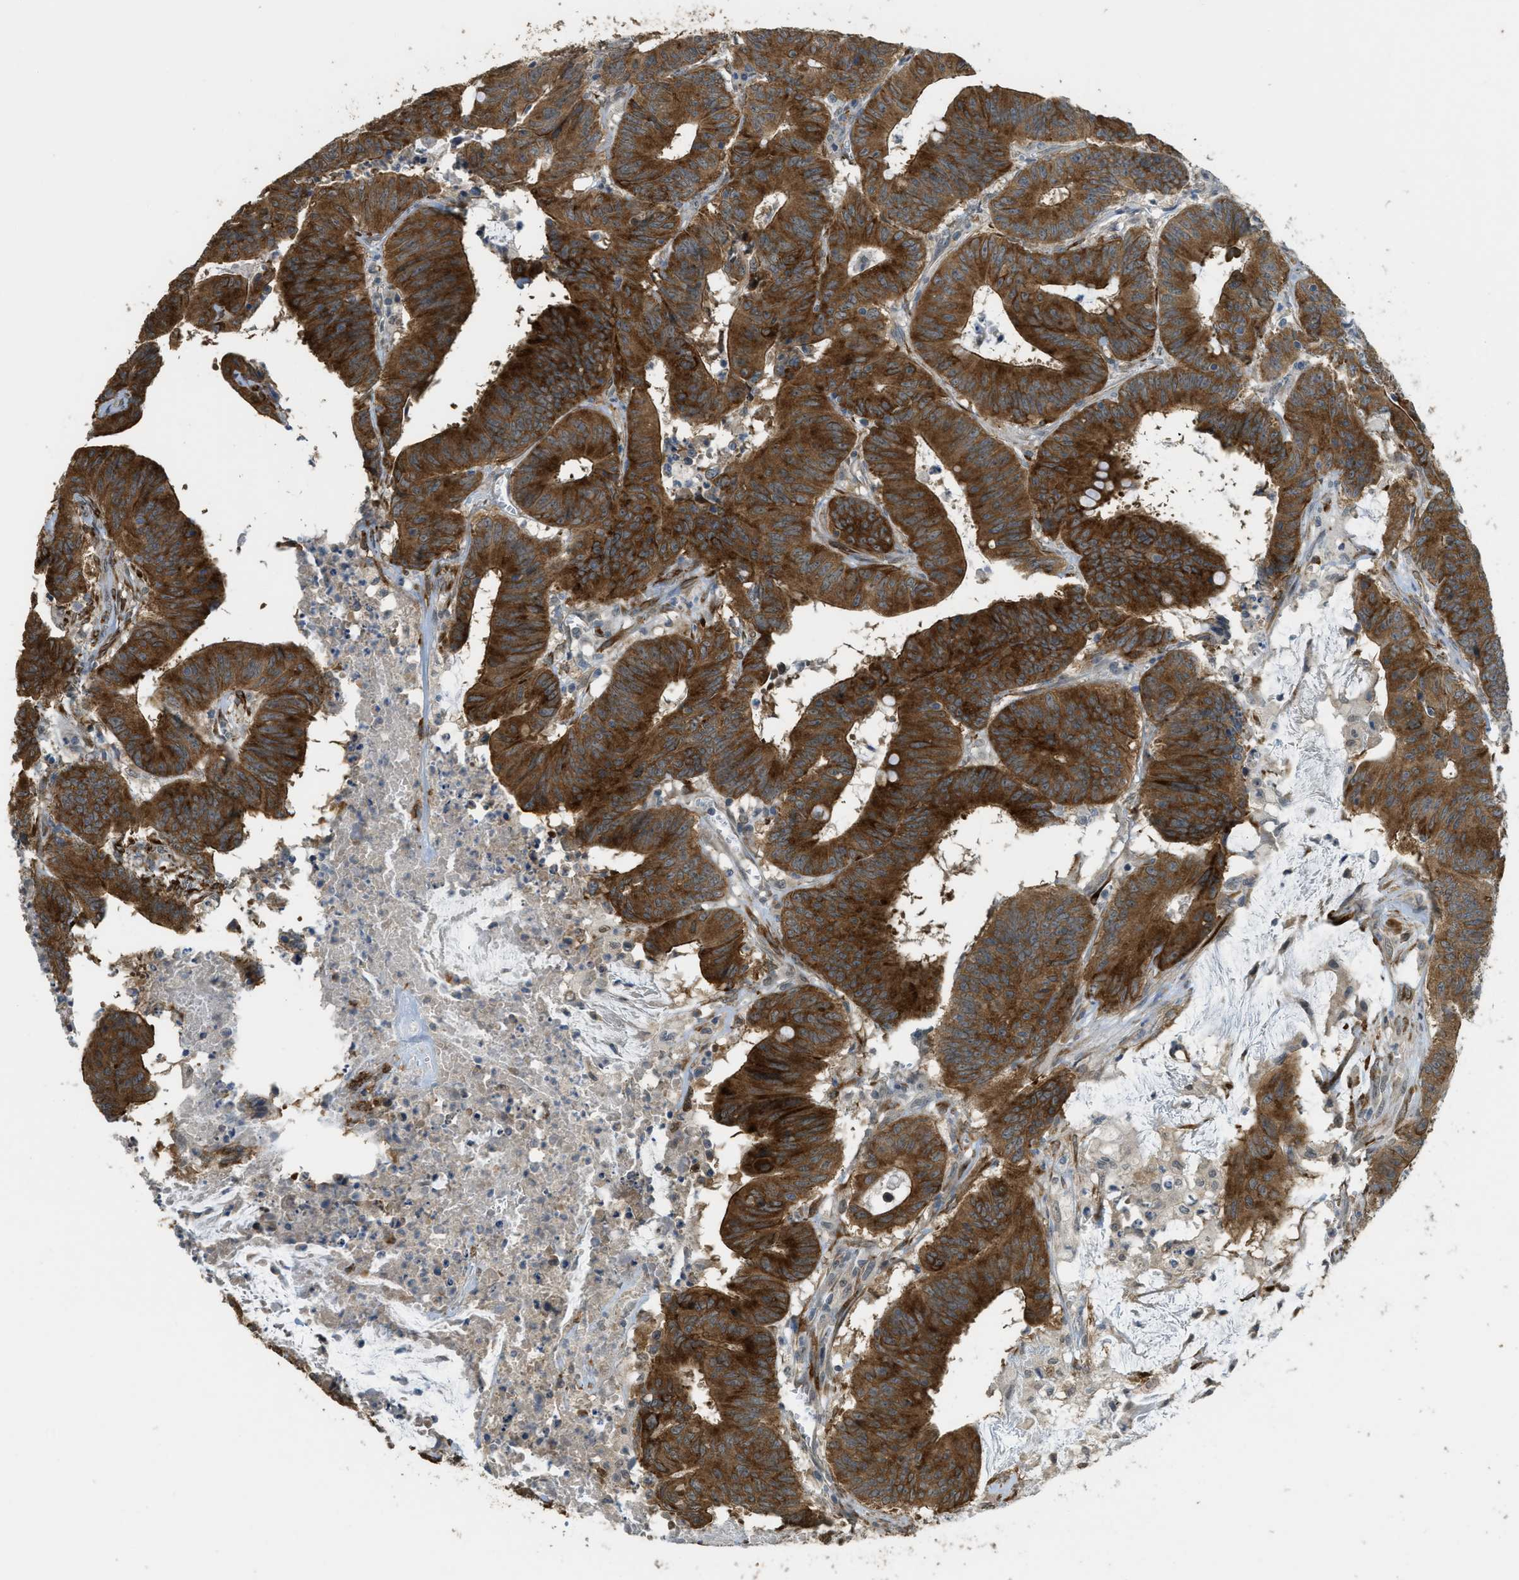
{"staining": {"intensity": "strong", "quantity": ">75%", "location": "cytoplasmic/membranous"}, "tissue": "colorectal cancer", "cell_type": "Tumor cells", "image_type": "cancer", "snomed": [{"axis": "morphology", "description": "Adenocarcinoma, NOS"}, {"axis": "topography", "description": "Colon"}], "caption": "Adenocarcinoma (colorectal) stained with a protein marker demonstrates strong staining in tumor cells.", "gene": "IGF2BP2", "patient": {"sex": "male", "age": 45}}